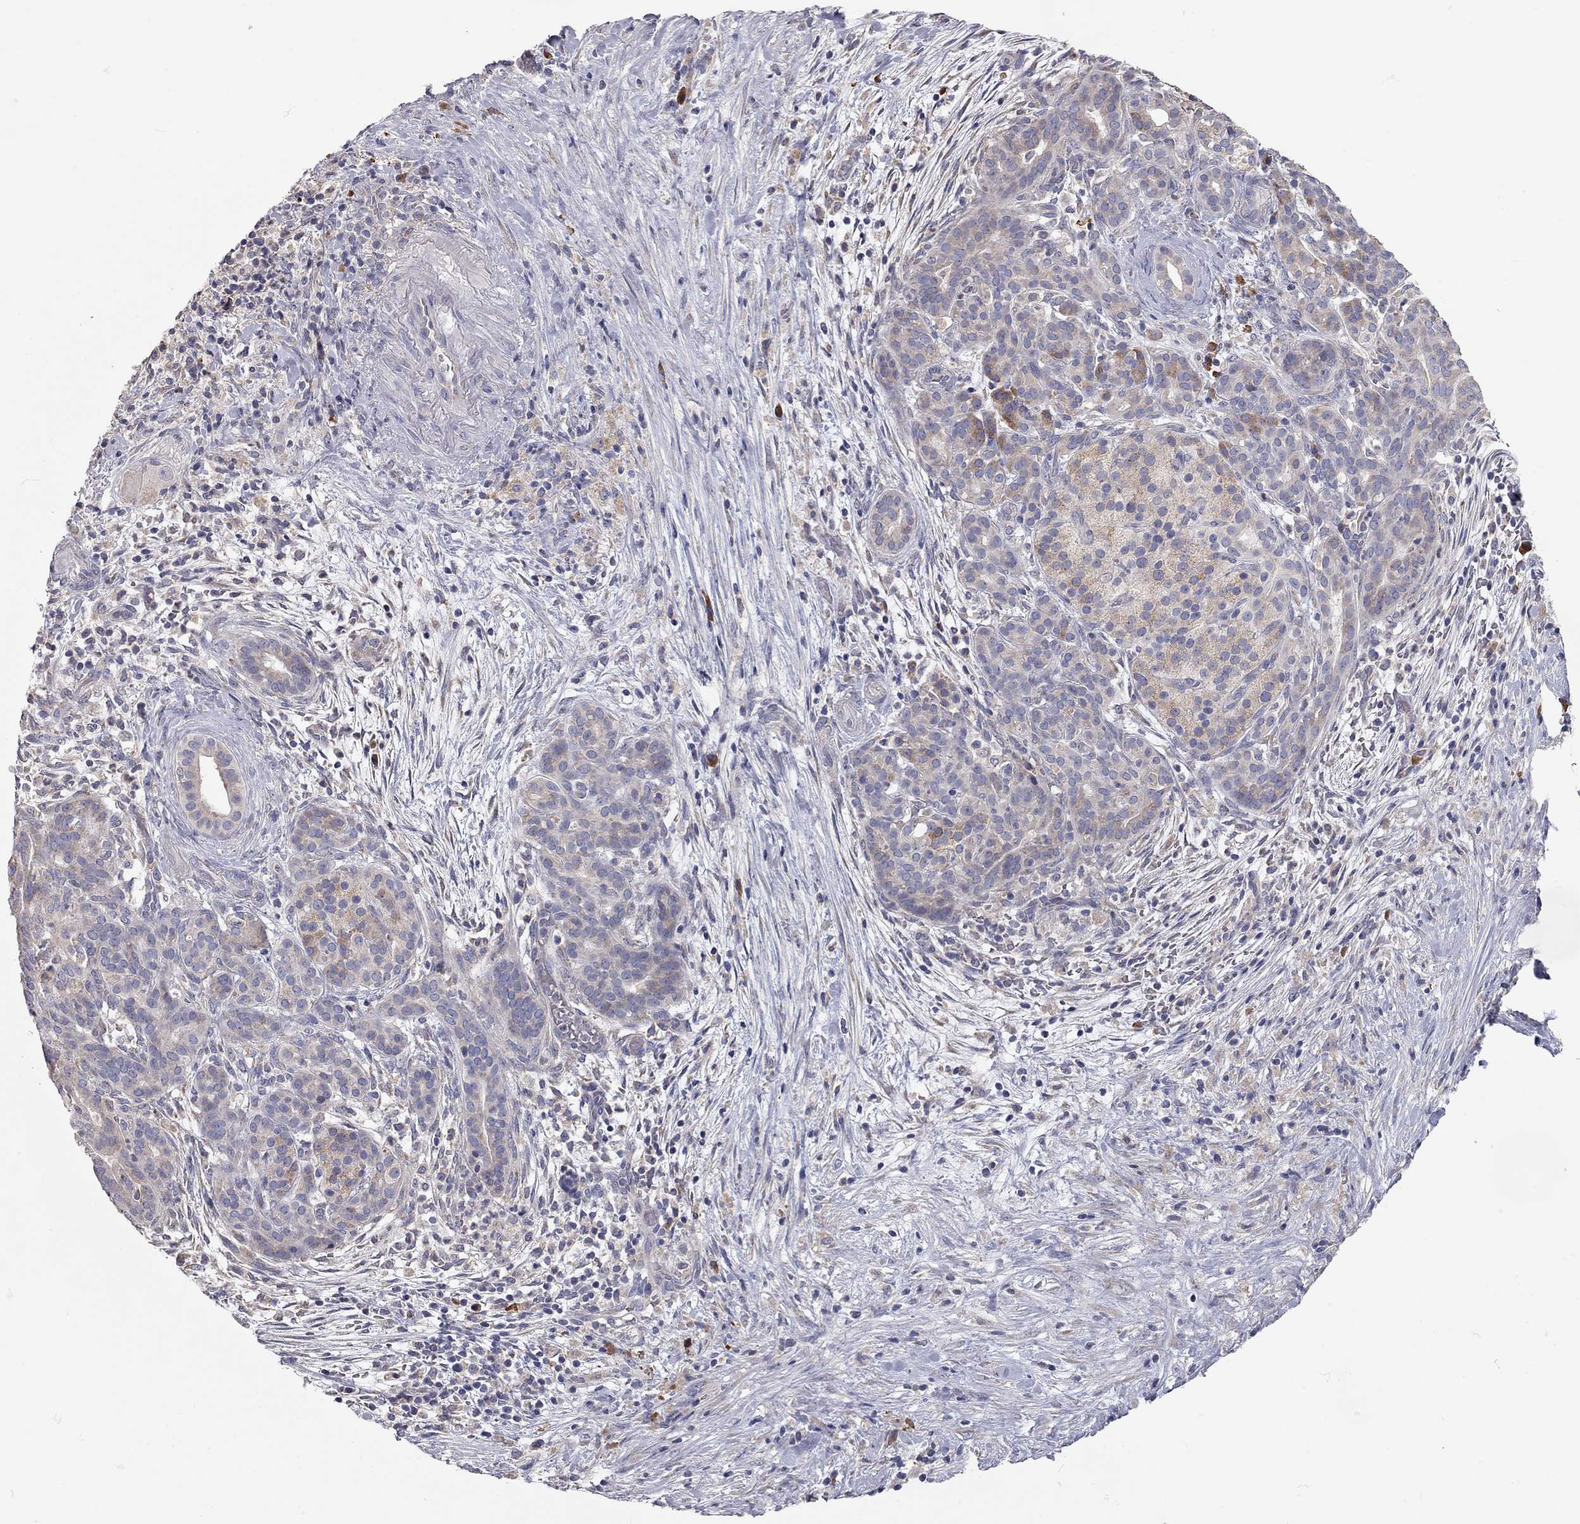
{"staining": {"intensity": "weak", "quantity": "25%-75%", "location": "cytoplasmic/membranous"}, "tissue": "pancreatic cancer", "cell_type": "Tumor cells", "image_type": "cancer", "snomed": [{"axis": "morphology", "description": "Adenocarcinoma, NOS"}, {"axis": "topography", "description": "Pancreas"}], "caption": "This photomicrograph exhibits immunohistochemistry (IHC) staining of pancreatic adenocarcinoma, with low weak cytoplasmic/membranous positivity in about 25%-75% of tumor cells.", "gene": "XAGE2", "patient": {"sex": "male", "age": 44}}